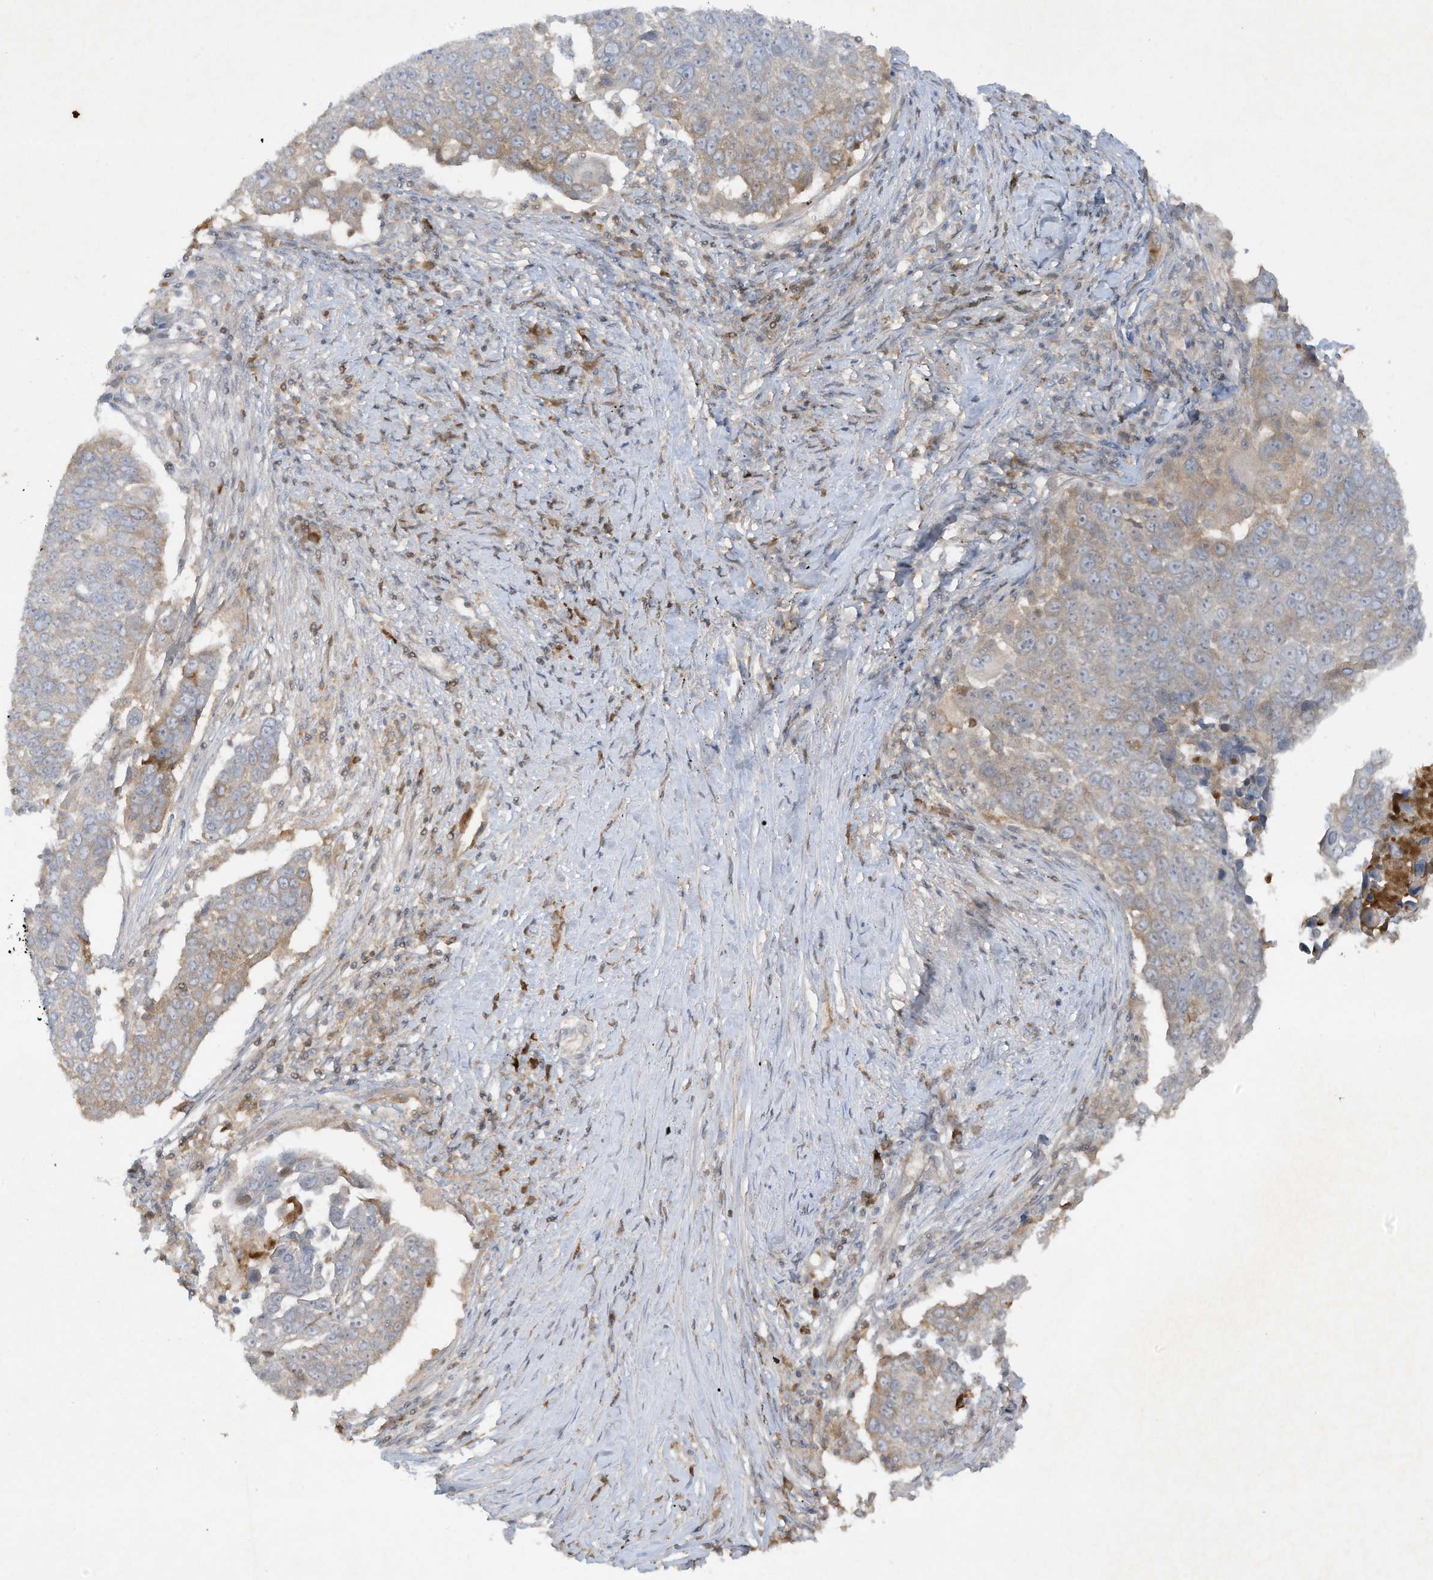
{"staining": {"intensity": "weak", "quantity": "<25%", "location": "cytoplasmic/membranous"}, "tissue": "lung cancer", "cell_type": "Tumor cells", "image_type": "cancer", "snomed": [{"axis": "morphology", "description": "Squamous cell carcinoma, NOS"}, {"axis": "topography", "description": "Lung"}], "caption": "Immunohistochemistry (IHC) histopathology image of neoplastic tissue: human lung squamous cell carcinoma stained with DAB displays no significant protein positivity in tumor cells.", "gene": "FETUB", "patient": {"sex": "male", "age": 66}}